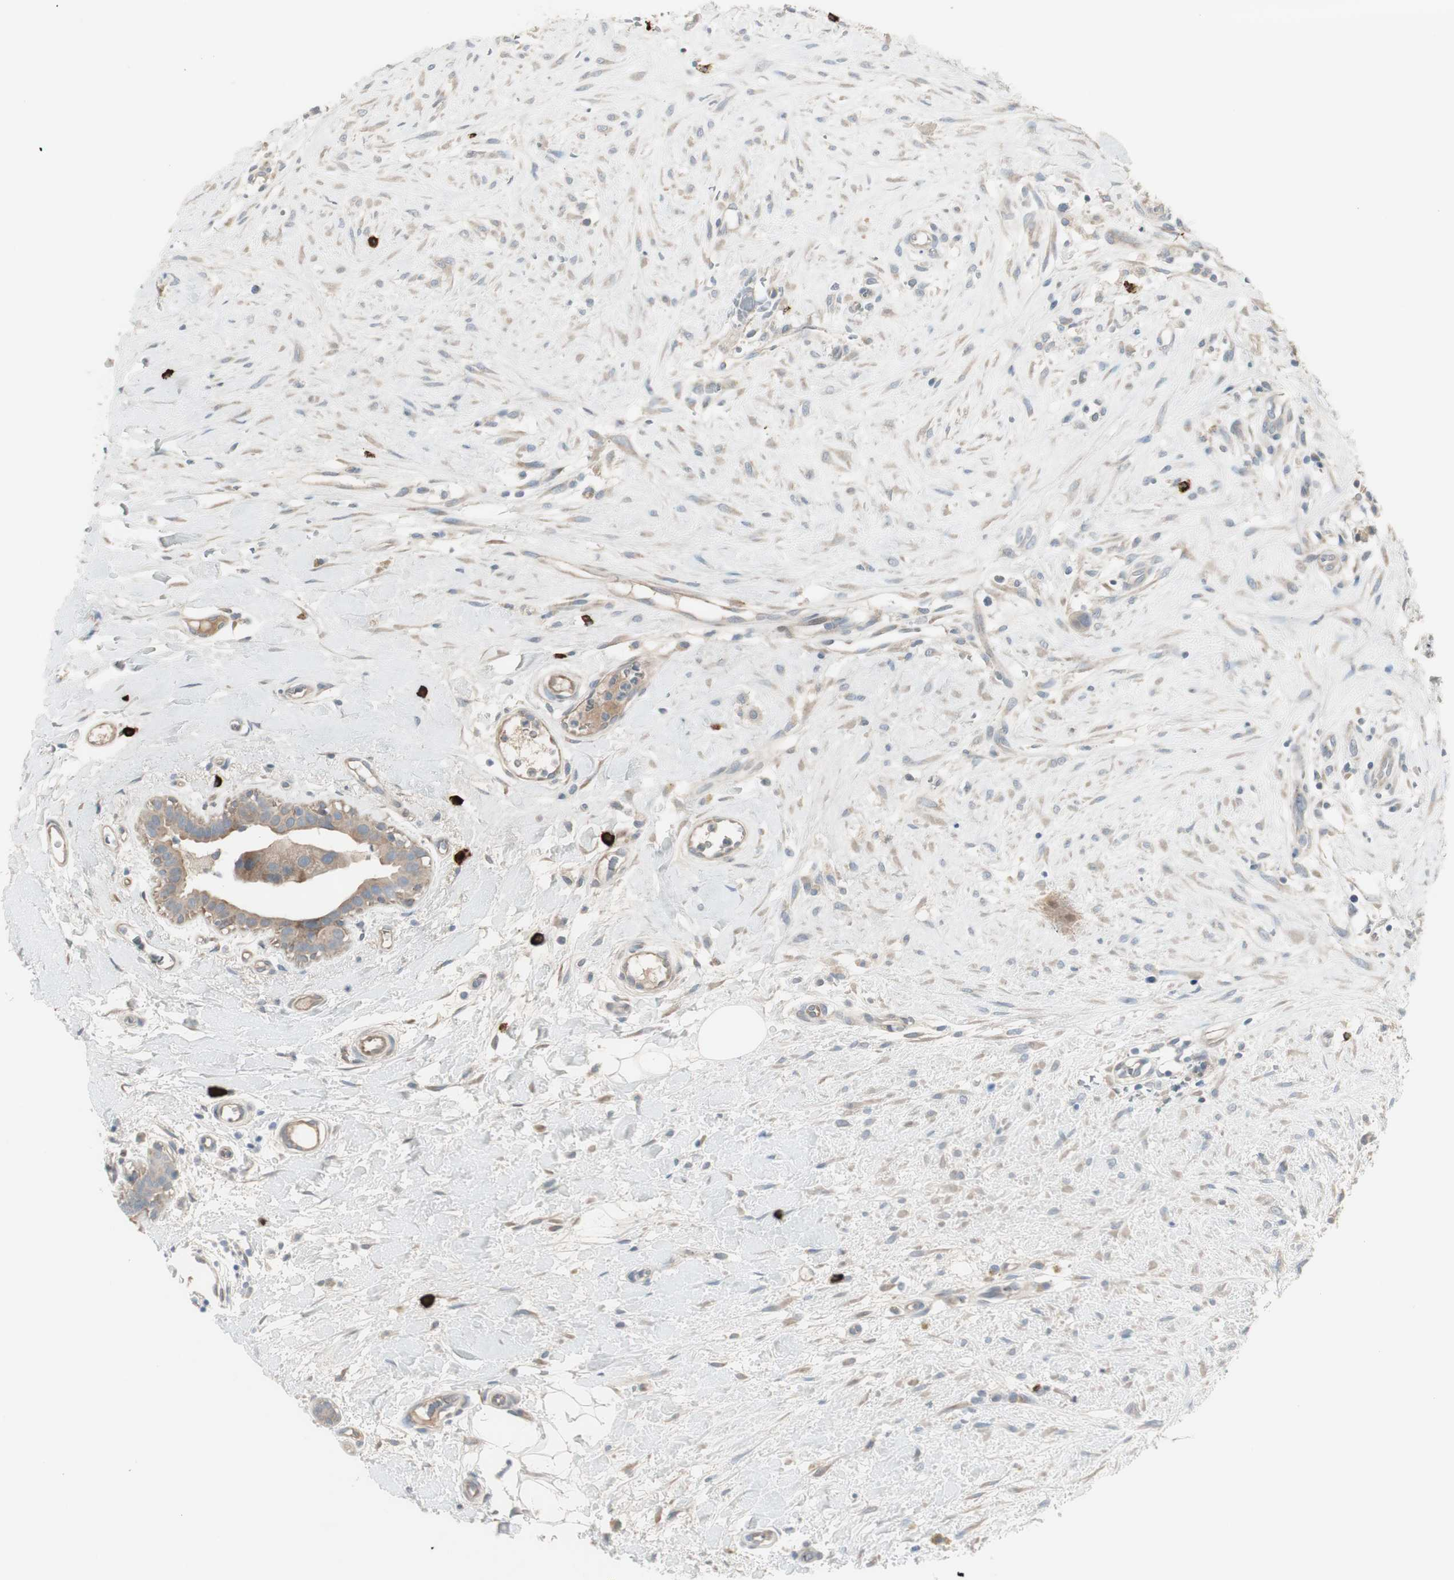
{"staining": {"intensity": "weak", "quantity": ">75%", "location": "cytoplasmic/membranous"}, "tissue": "breast cancer", "cell_type": "Tumor cells", "image_type": "cancer", "snomed": [{"axis": "morphology", "description": "Duct carcinoma"}, {"axis": "topography", "description": "Breast"}], "caption": "An immunohistochemistry (IHC) photomicrograph of neoplastic tissue is shown. Protein staining in brown labels weak cytoplasmic/membranous positivity in breast infiltrating ductal carcinoma within tumor cells. (DAB (3,3'-diaminobenzidine) = brown stain, brightfield microscopy at high magnification).", "gene": "MAPRE3", "patient": {"sex": "female", "age": 40}}